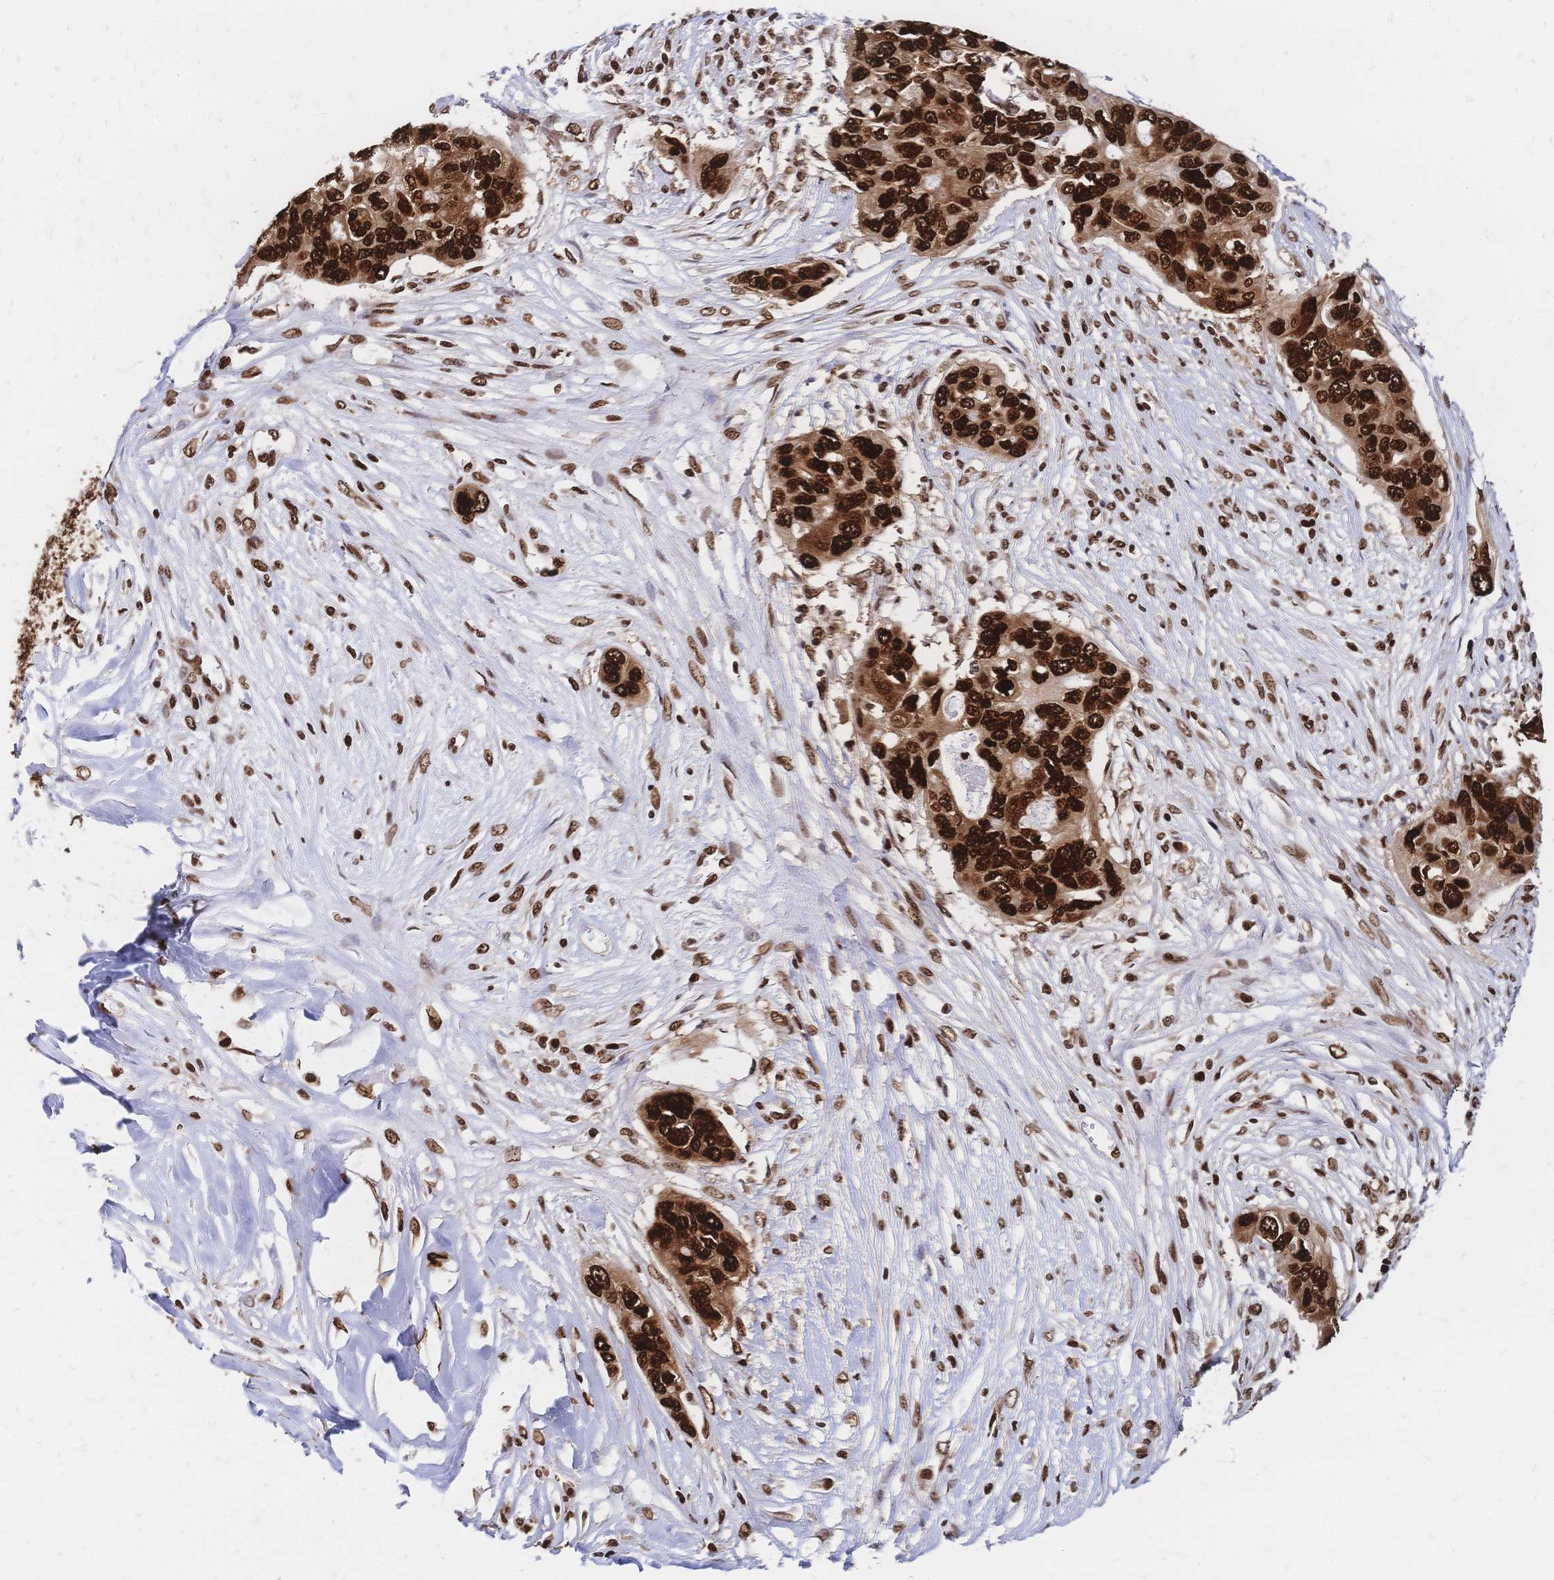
{"staining": {"intensity": "strong", "quantity": ">75%", "location": "nuclear"}, "tissue": "ovarian cancer", "cell_type": "Tumor cells", "image_type": "cancer", "snomed": [{"axis": "morphology", "description": "Carcinoma, endometroid"}, {"axis": "topography", "description": "Ovary"}], "caption": "Immunohistochemistry photomicrograph of neoplastic tissue: ovarian endometroid carcinoma stained using immunohistochemistry displays high levels of strong protein expression localized specifically in the nuclear of tumor cells, appearing as a nuclear brown color.", "gene": "HDGF", "patient": {"sex": "female", "age": 70}}